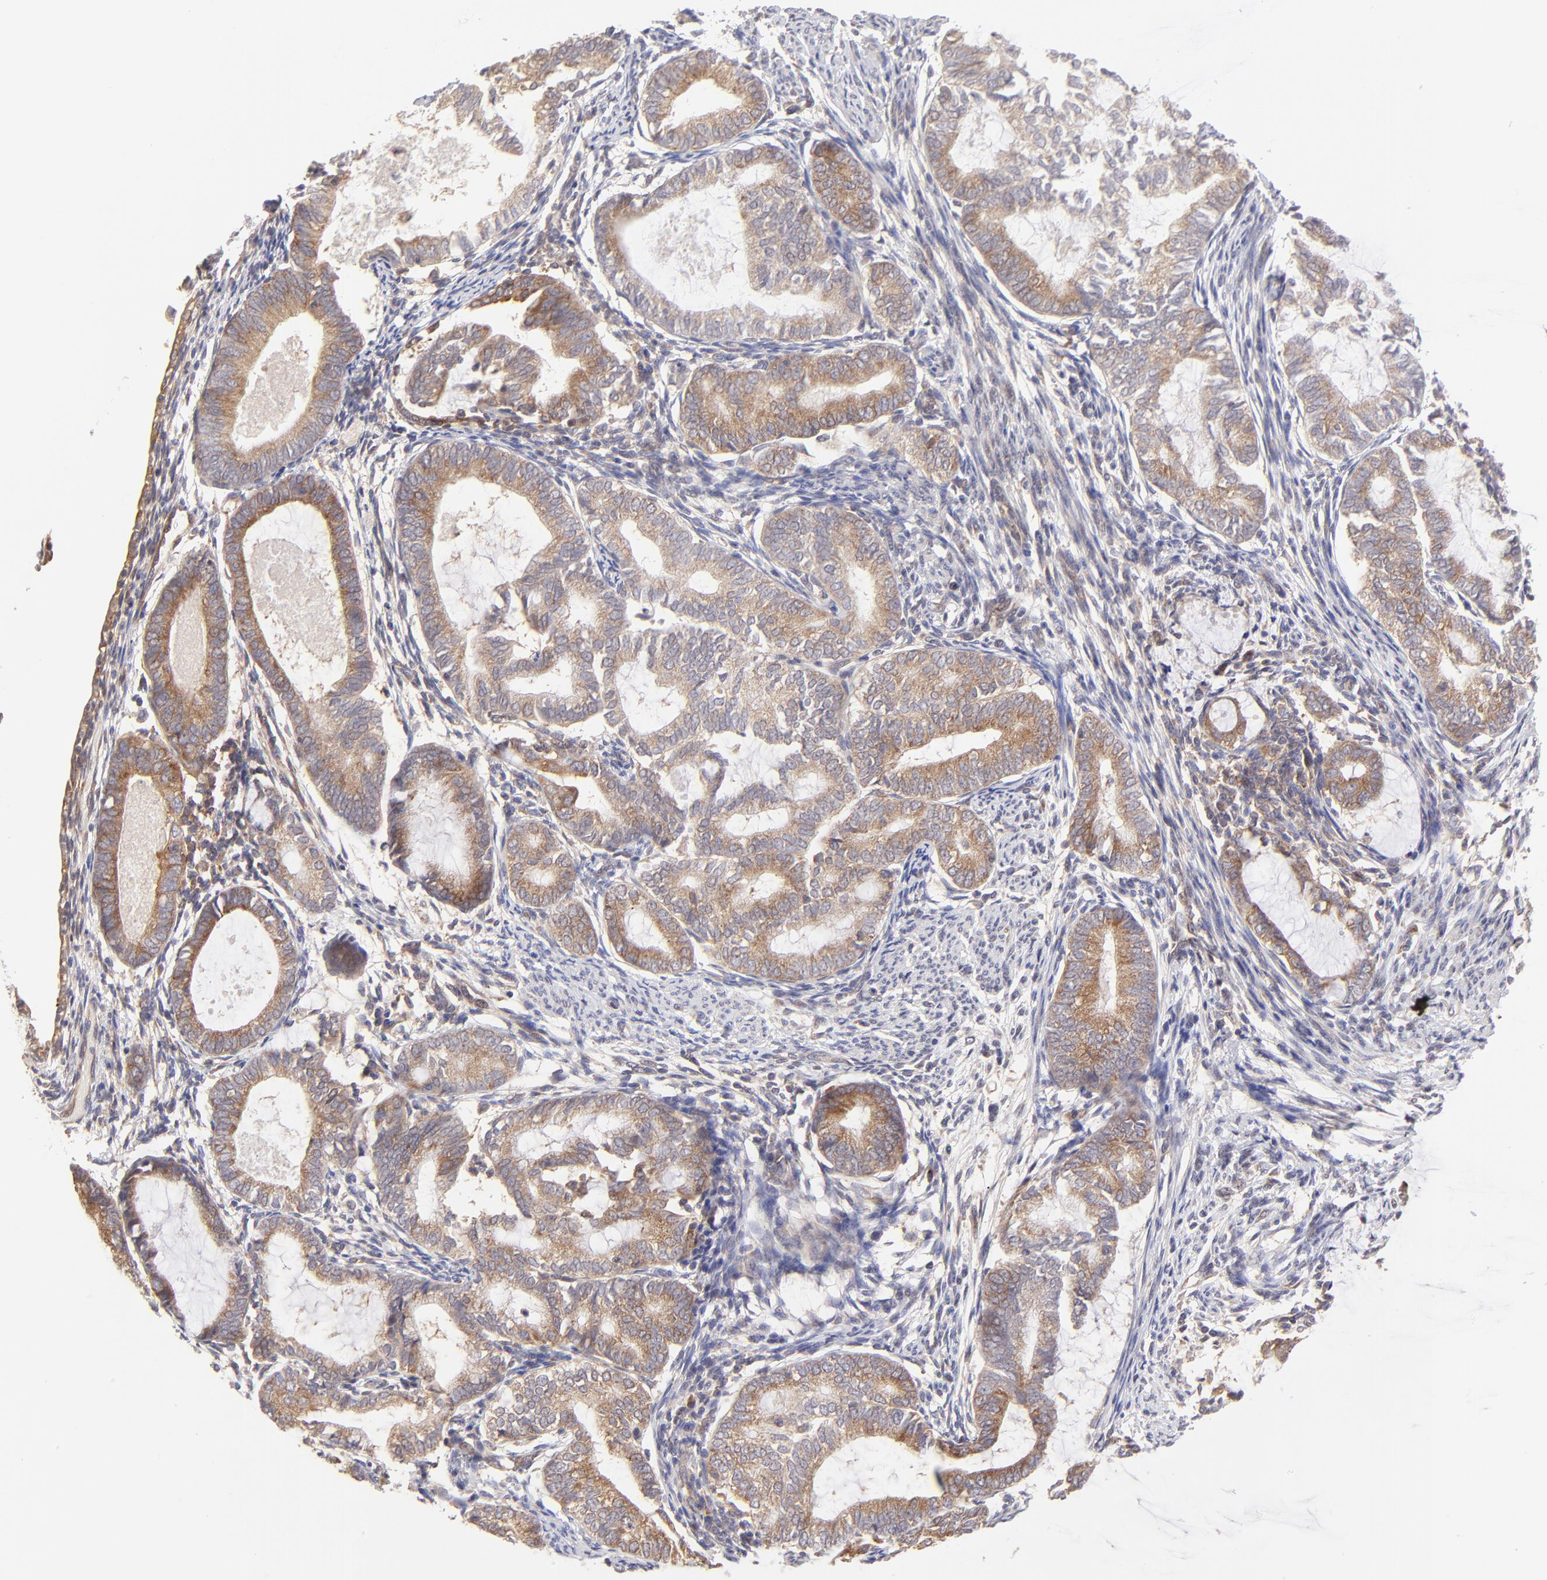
{"staining": {"intensity": "moderate", "quantity": ">75%", "location": "cytoplasmic/membranous"}, "tissue": "endometrial cancer", "cell_type": "Tumor cells", "image_type": "cancer", "snomed": [{"axis": "morphology", "description": "Adenocarcinoma, NOS"}, {"axis": "topography", "description": "Endometrium"}], "caption": "Protein staining of endometrial cancer (adenocarcinoma) tissue exhibits moderate cytoplasmic/membranous staining in about >75% of tumor cells.", "gene": "TNRC6B", "patient": {"sex": "female", "age": 63}}